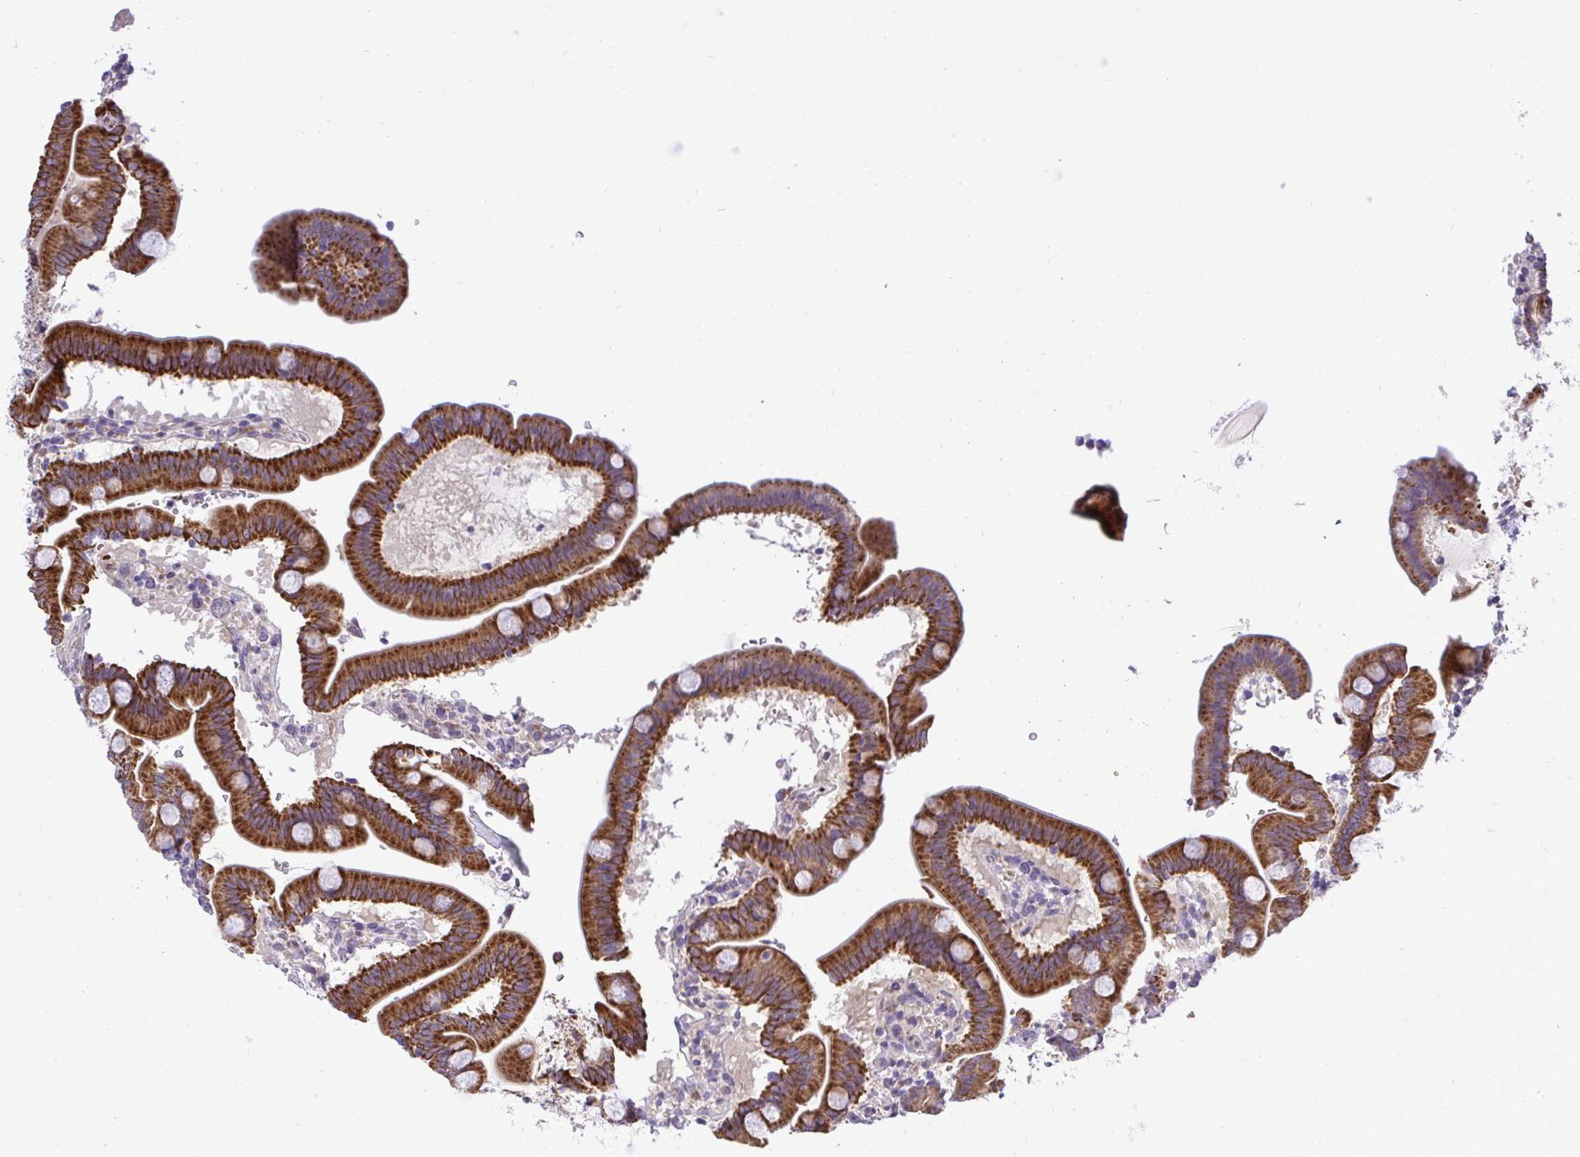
{"staining": {"intensity": "strong", "quantity": ">75%", "location": "cytoplasmic/membranous"}, "tissue": "duodenum", "cell_type": "Glandular cells", "image_type": "normal", "snomed": [{"axis": "morphology", "description": "Normal tissue, NOS"}, {"axis": "topography", "description": "Duodenum"}], "caption": "Glandular cells reveal strong cytoplasmic/membranous positivity in about >75% of cells in unremarkable duodenum. Using DAB (brown) and hematoxylin (blue) stains, captured at high magnification using brightfield microscopy.", "gene": "XAF1", "patient": {"sex": "male", "age": 59}}